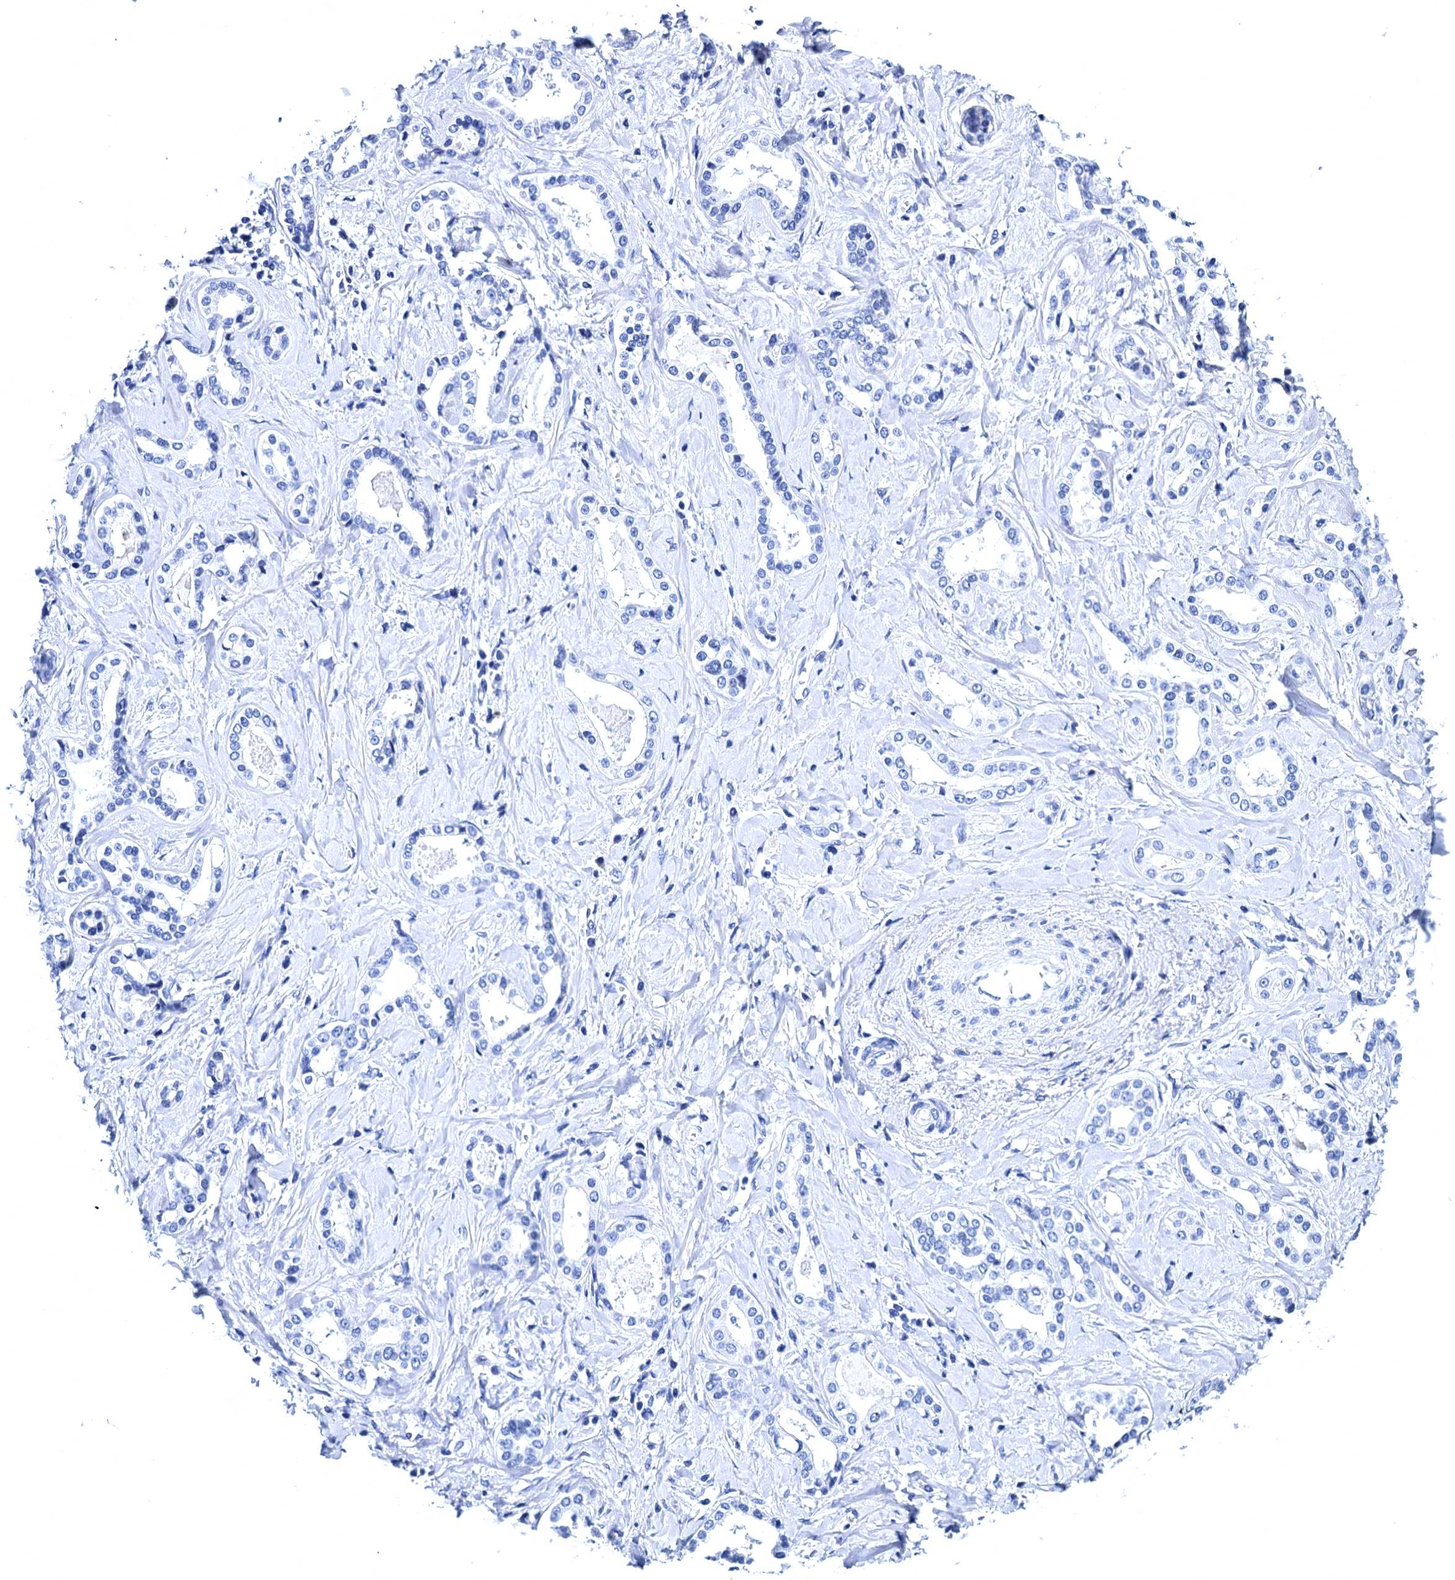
{"staining": {"intensity": "negative", "quantity": "none", "location": "none"}, "tissue": "liver cancer", "cell_type": "Tumor cells", "image_type": "cancer", "snomed": [{"axis": "morphology", "description": "Carcinoma, Hepatocellular, NOS"}, {"axis": "topography", "description": "Liver"}], "caption": "IHC histopathology image of neoplastic tissue: liver cancer (hepatocellular carcinoma) stained with DAB (3,3'-diaminobenzidine) shows no significant protein expression in tumor cells. Brightfield microscopy of immunohistochemistry (IHC) stained with DAB (3,3'-diaminobenzidine) (brown) and hematoxylin (blue), captured at high magnification.", "gene": "MYBPC3", "patient": {"sex": "female", "age": 73}}